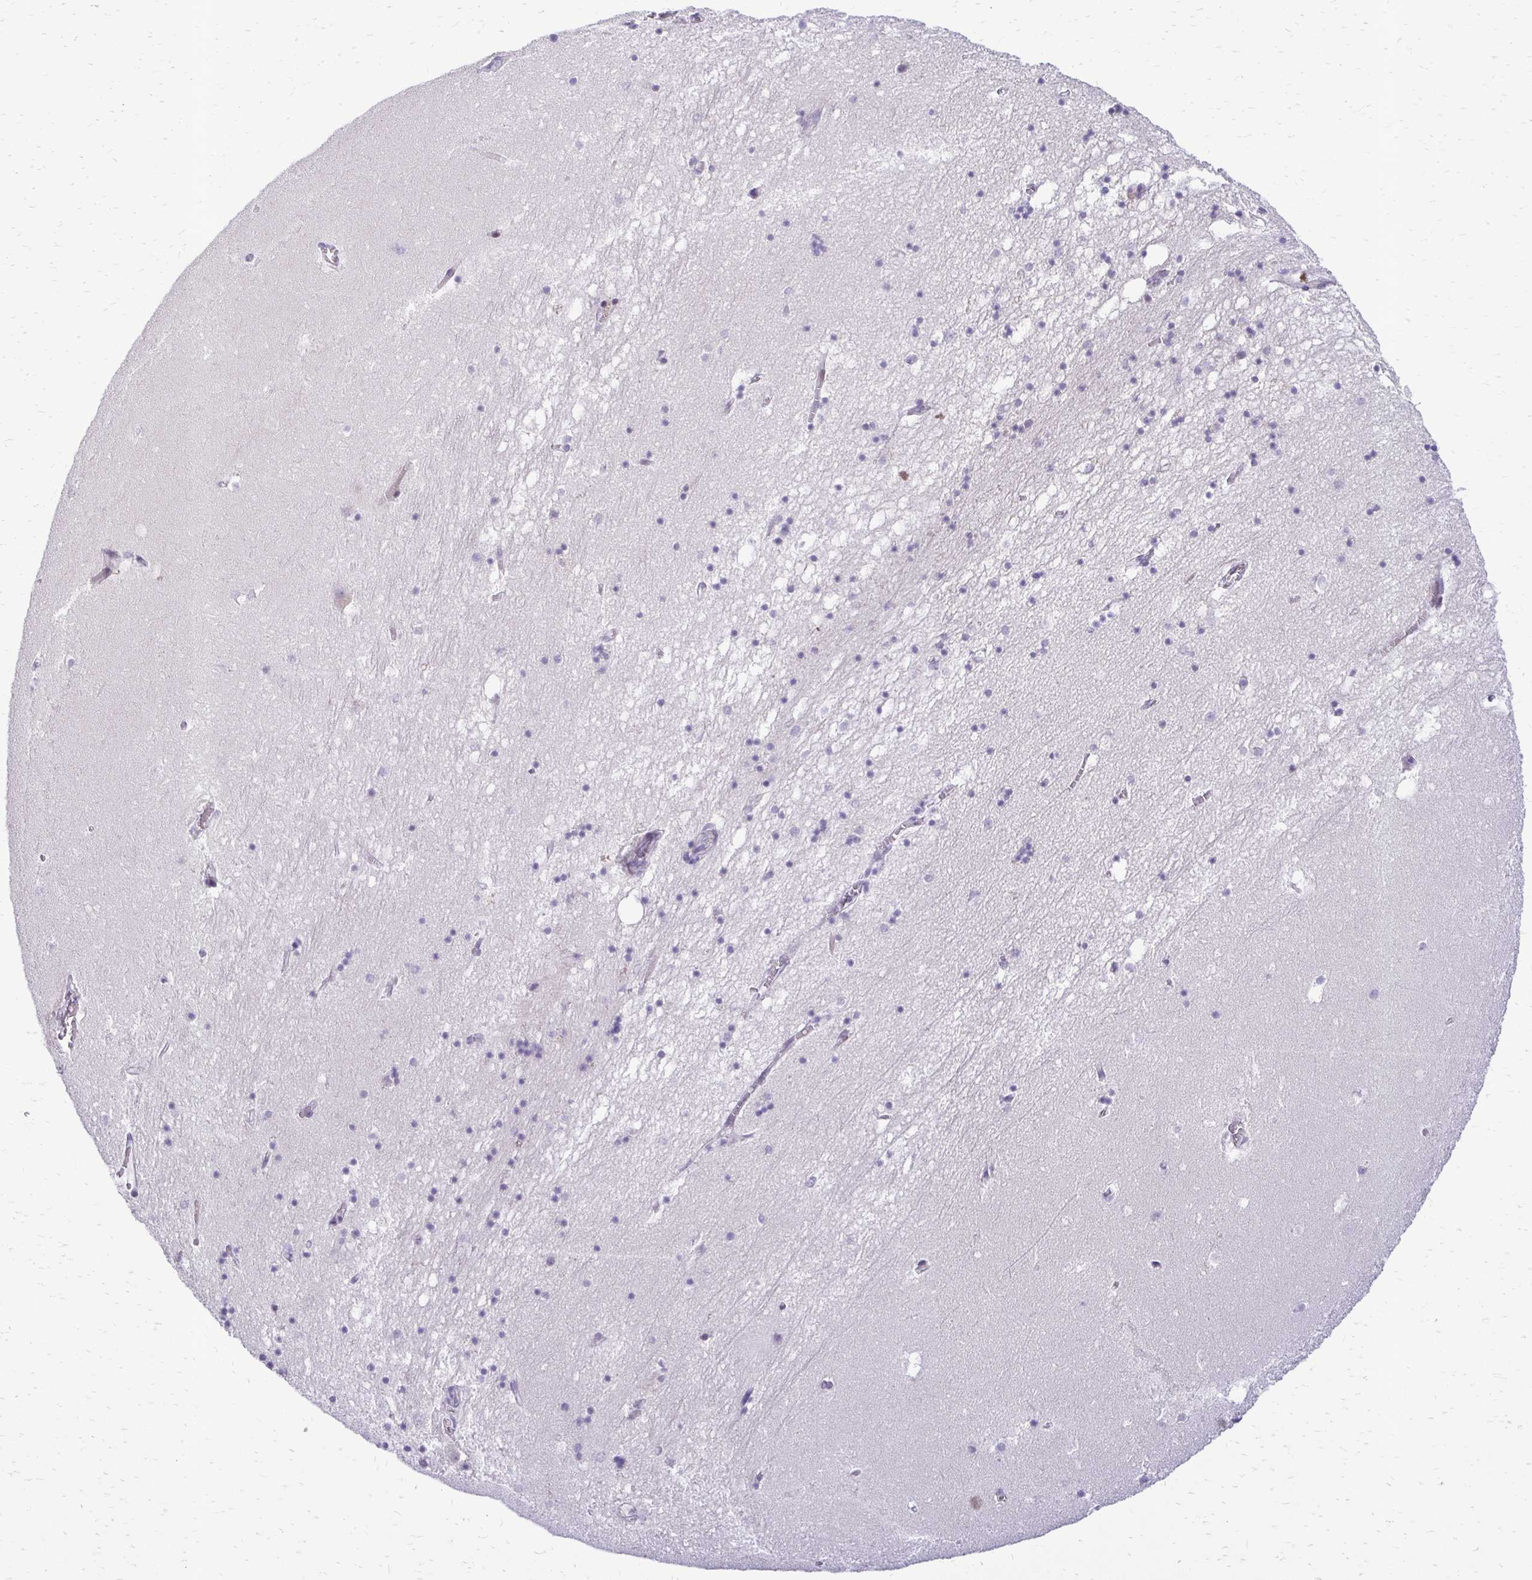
{"staining": {"intensity": "negative", "quantity": "none", "location": "none"}, "tissue": "hippocampus", "cell_type": "Glial cells", "image_type": "normal", "snomed": [{"axis": "morphology", "description": "Normal tissue, NOS"}, {"axis": "topography", "description": "Hippocampus"}], "caption": "High magnification brightfield microscopy of normal hippocampus stained with DAB (3,3'-diaminobenzidine) (brown) and counterstained with hematoxylin (blue): glial cells show no significant expression. (DAB IHC with hematoxylin counter stain).", "gene": "EPYC", "patient": {"sex": "male", "age": 58}}